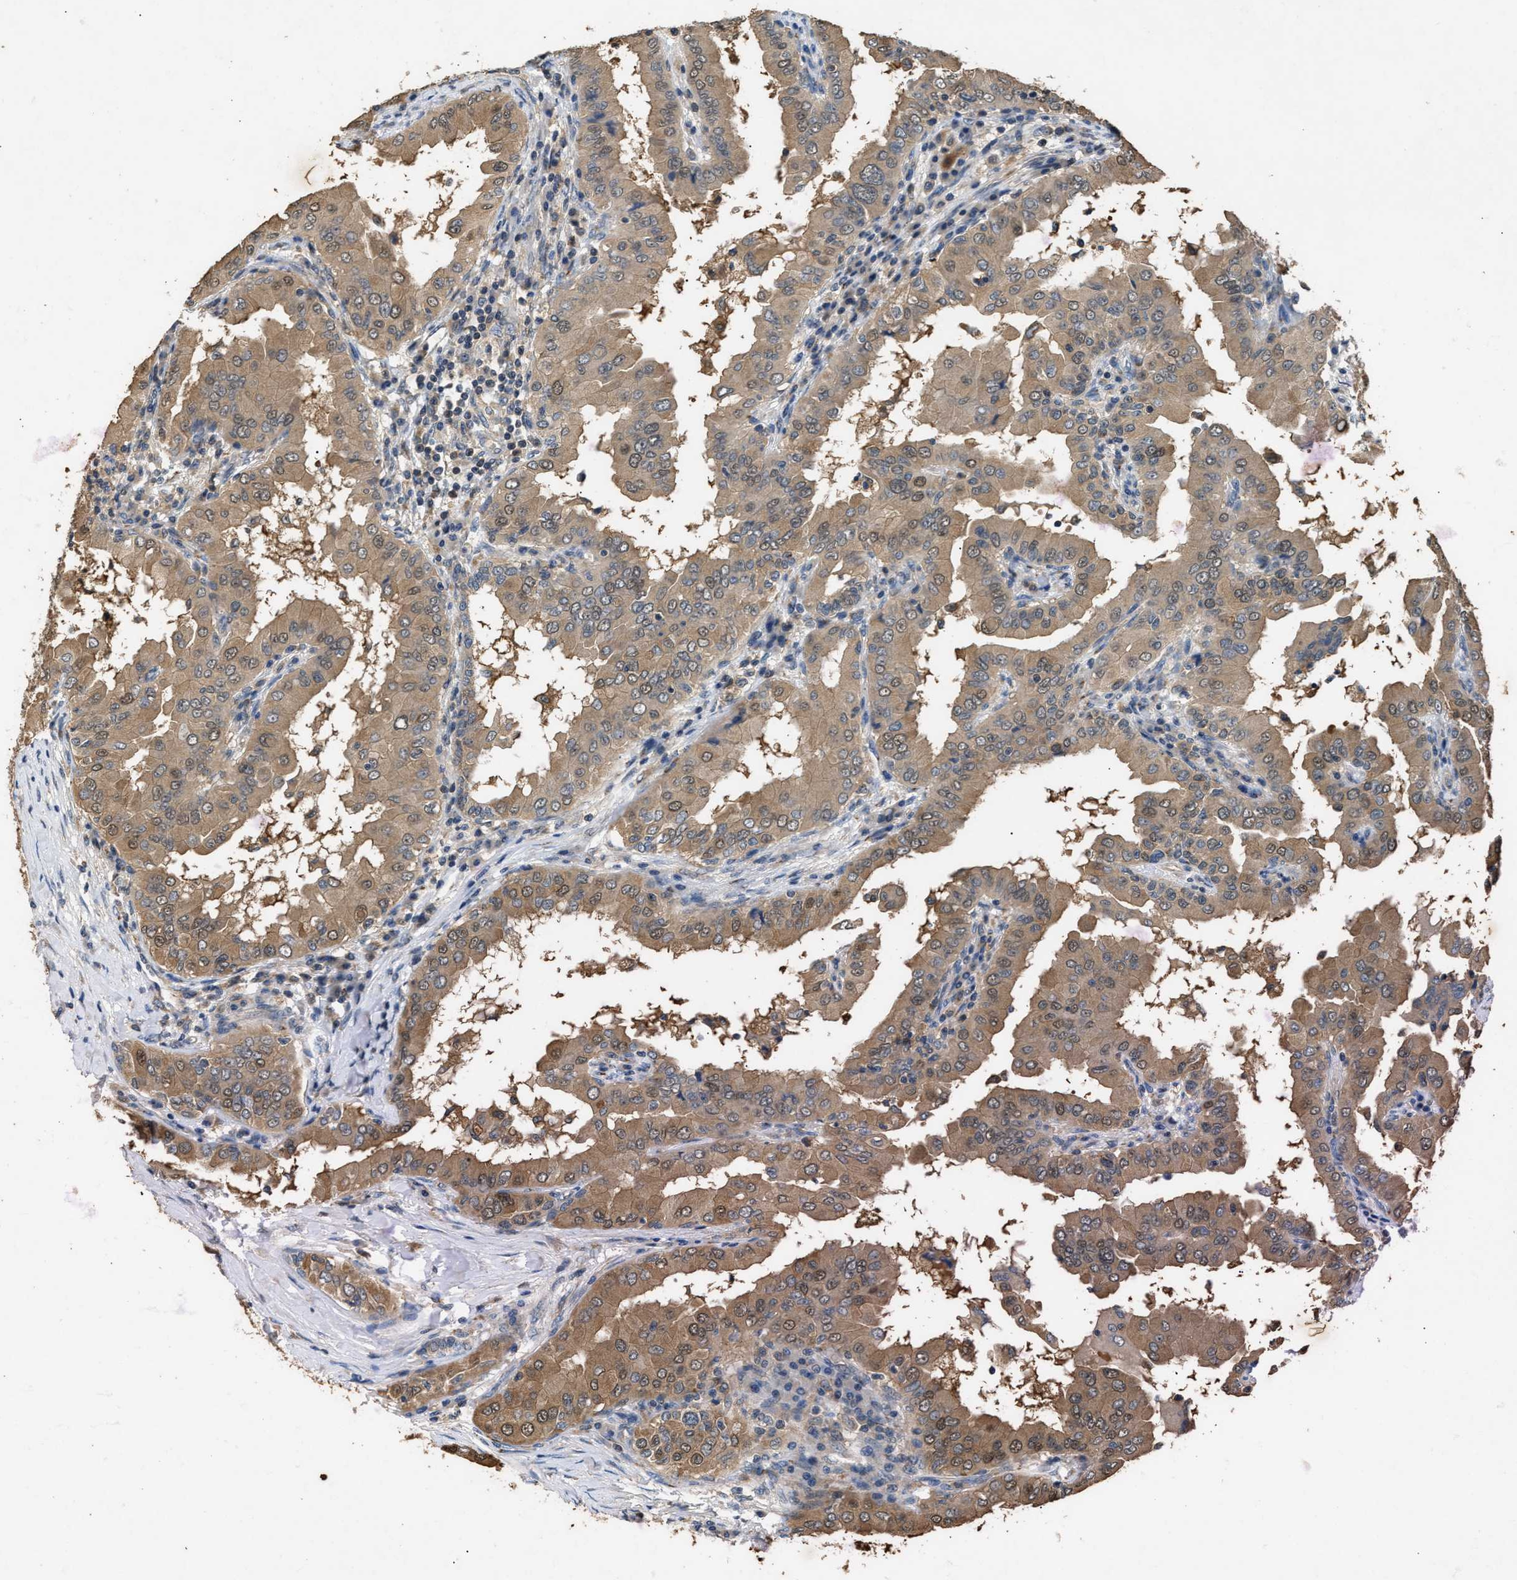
{"staining": {"intensity": "moderate", "quantity": ">75%", "location": "cytoplasmic/membranous,nuclear"}, "tissue": "thyroid cancer", "cell_type": "Tumor cells", "image_type": "cancer", "snomed": [{"axis": "morphology", "description": "Papillary adenocarcinoma, NOS"}, {"axis": "topography", "description": "Thyroid gland"}], "caption": "Immunohistochemistry (IHC) histopathology image of human thyroid cancer stained for a protein (brown), which shows medium levels of moderate cytoplasmic/membranous and nuclear staining in about >75% of tumor cells.", "gene": "CHUK", "patient": {"sex": "male", "age": 33}}